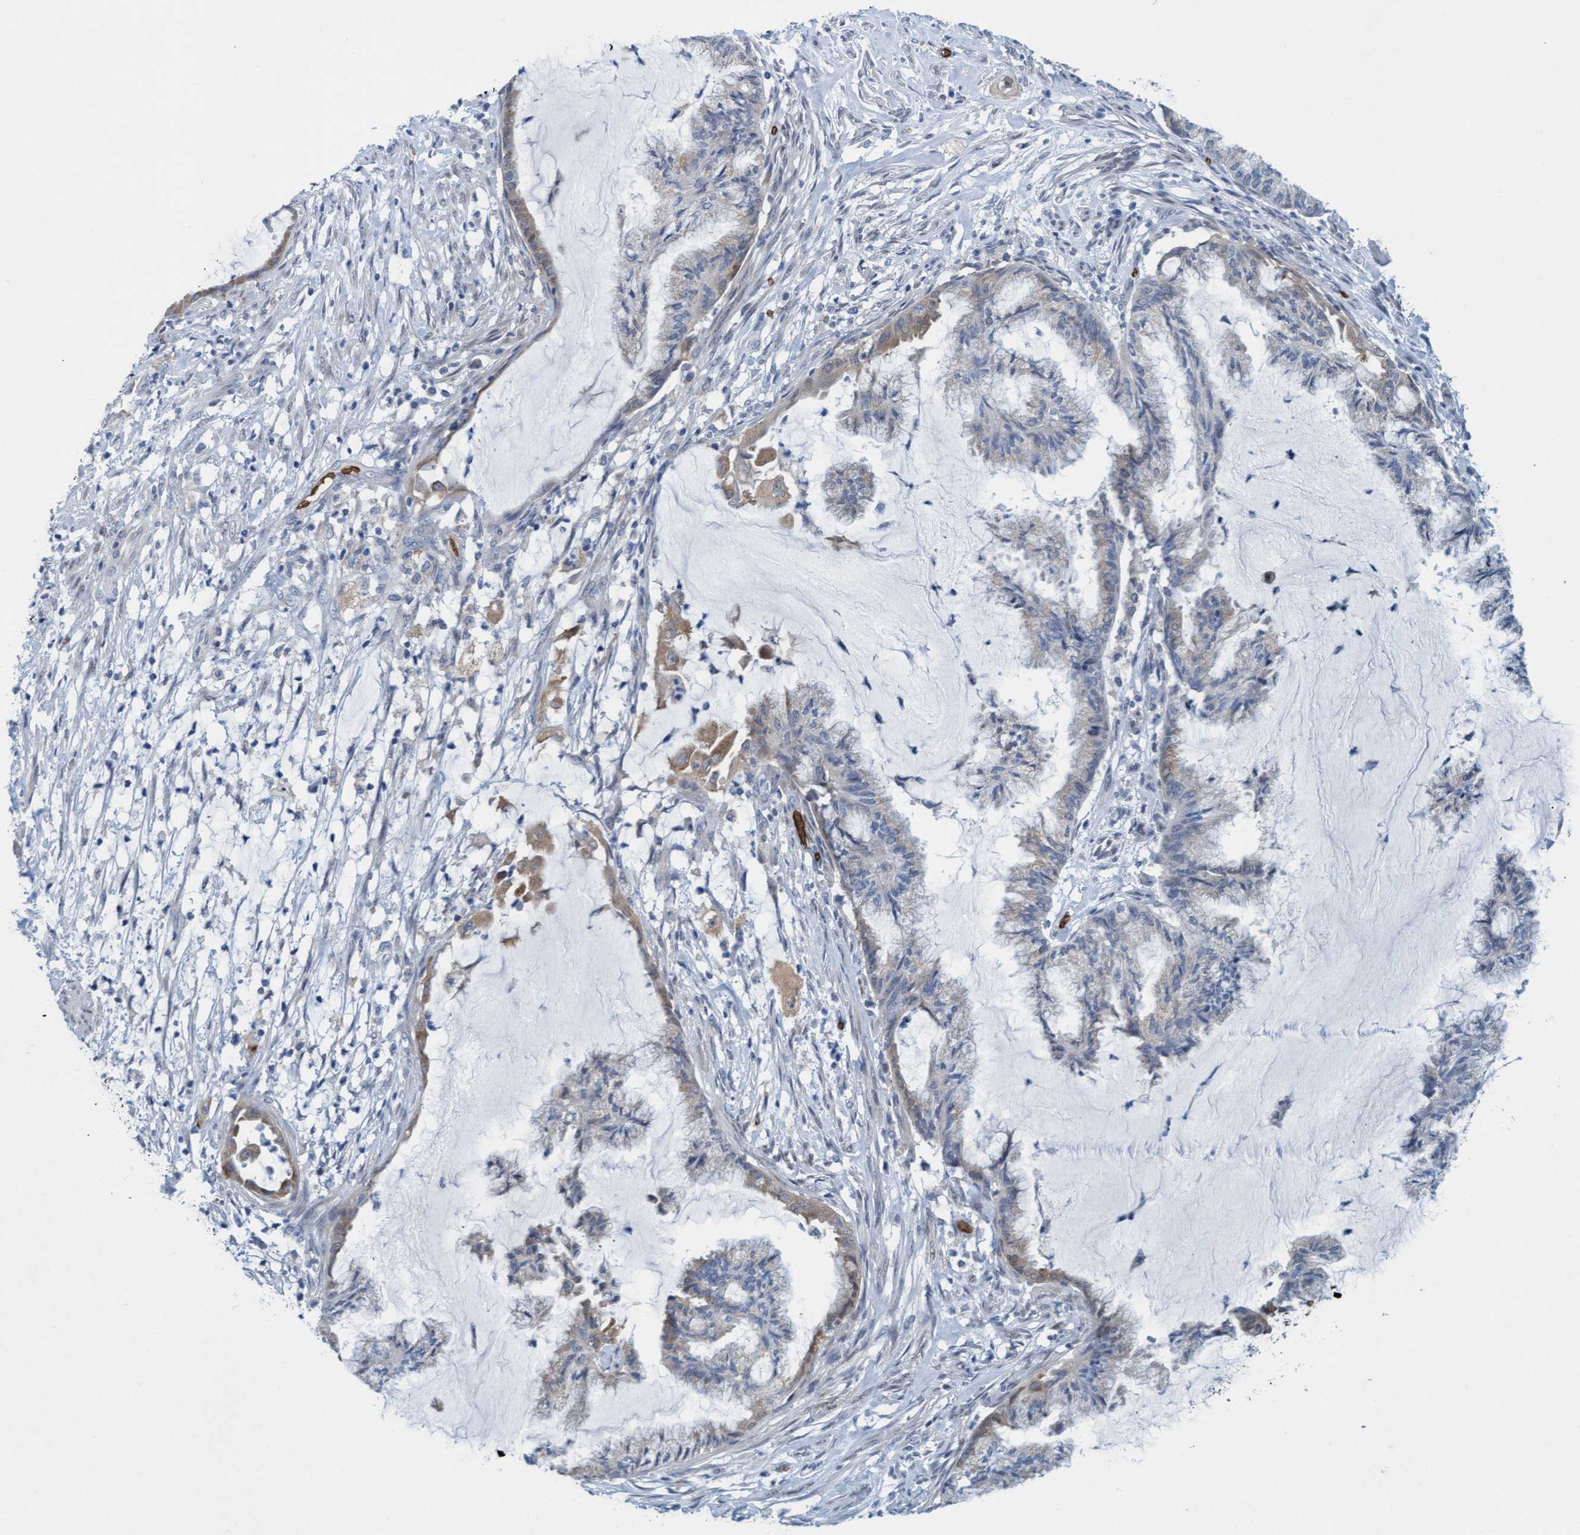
{"staining": {"intensity": "weak", "quantity": "<25%", "location": "cytoplasmic/membranous"}, "tissue": "endometrial cancer", "cell_type": "Tumor cells", "image_type": "cancer", "snomed": [{"axis": "morphology", "description": "Adenocarcinoma, NOS"}, {"axis": "topography", "description": "Endometrium"}], "caption": "There is no significant expression in tumor cells of endometrial adenocarcinoma.", "gene": "SPEM2", "patient": {"sex": "female", "age": 86}}